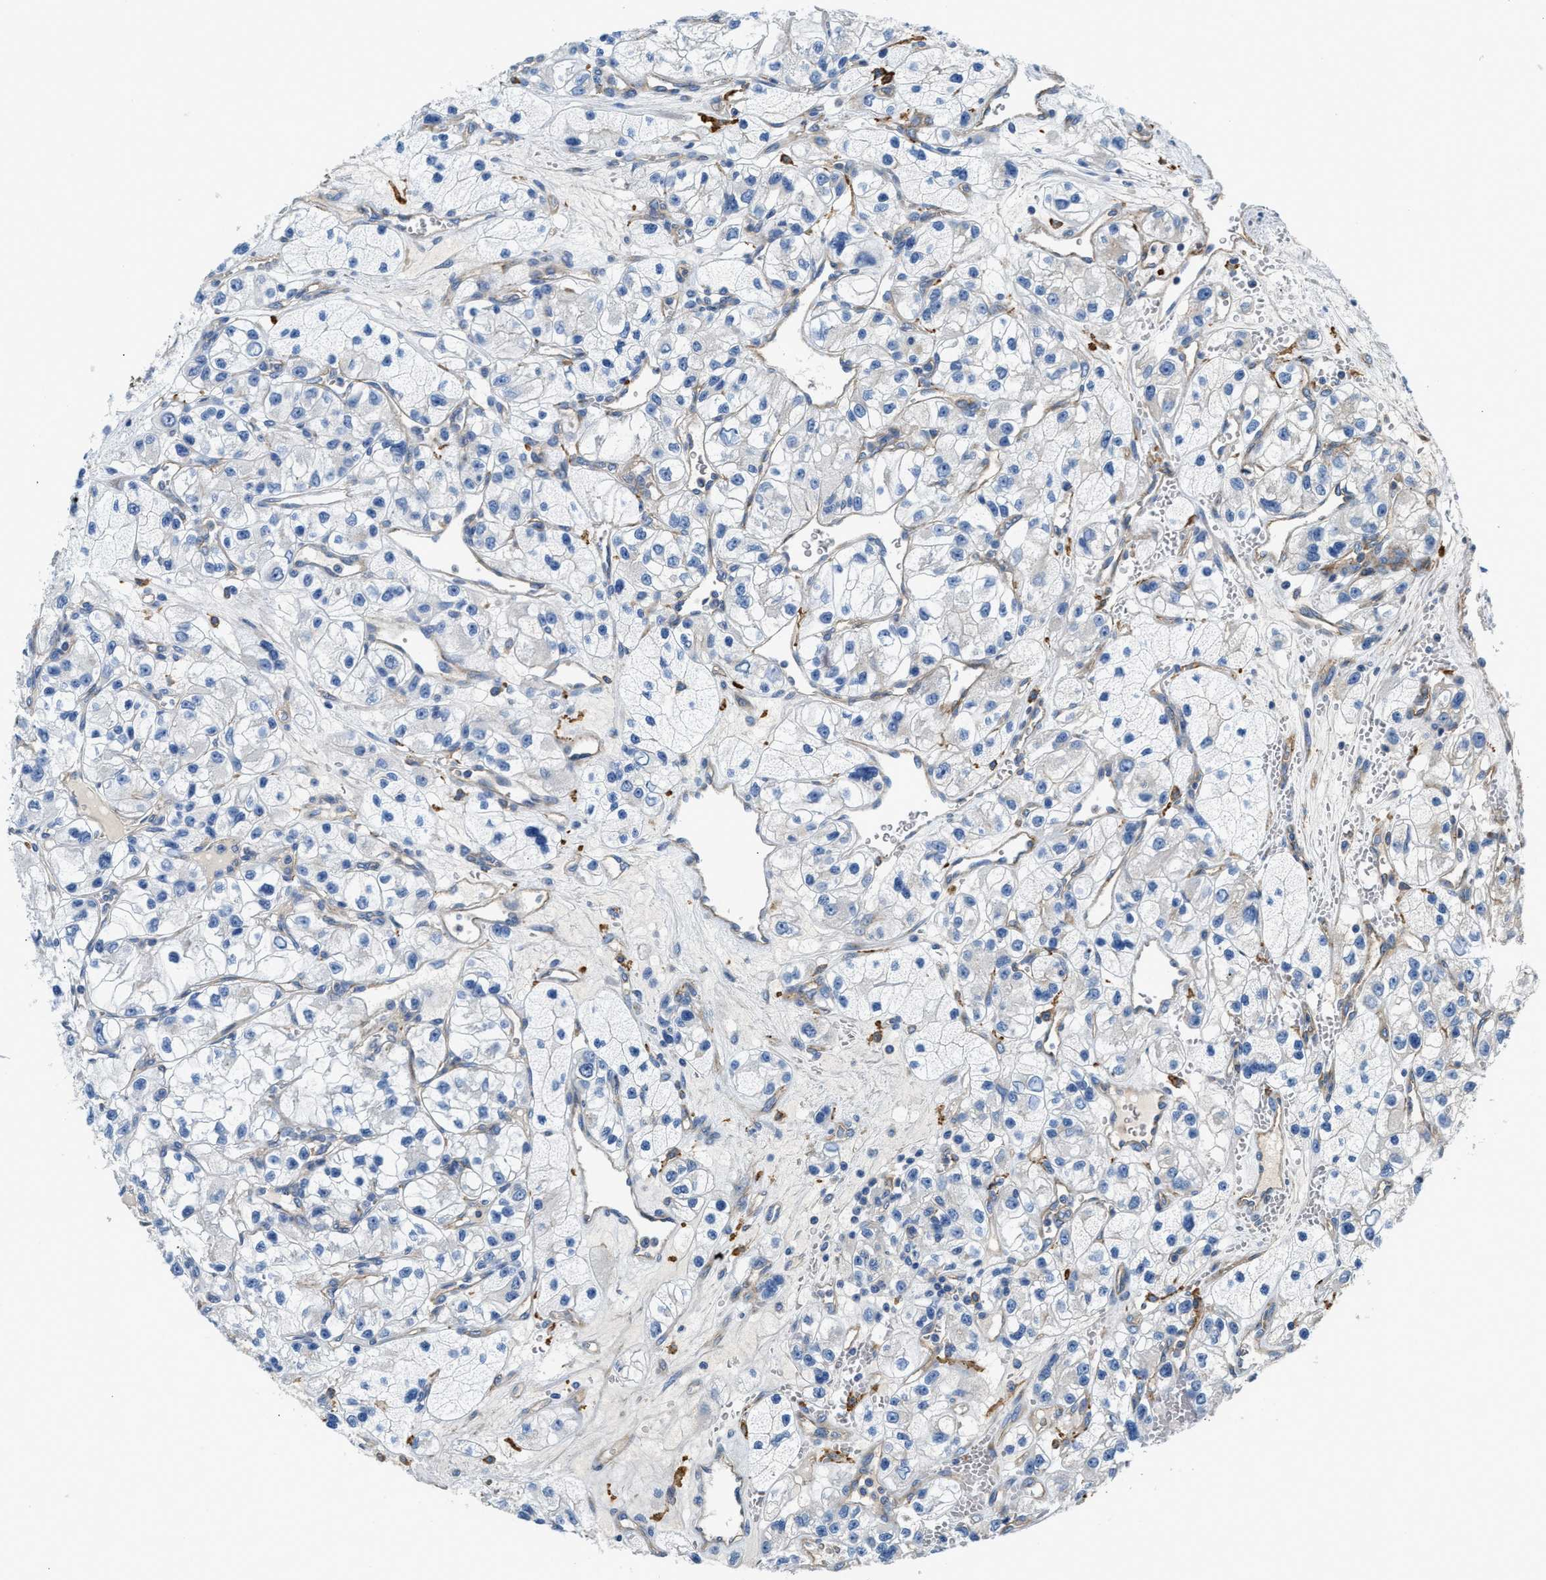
{"staining": {"intensity": "negative", "quantity": "none", "location": "none"}, "tissue": "renal cancer", "cell_type": "Tumor cells", "image_type": "cancer", "snomed": [{"axis": "morphology", "description": "Adenocarcinoma, NOS"}, {"axis": "topography", "description": "Kidney"}], "caption": "Histopathology image shows no protein expression in tumor cells of renal cancer (adenocarcinoma) tissue.", "gene": "NSUN7", "patient": {"sex": "female", "age": 57}}